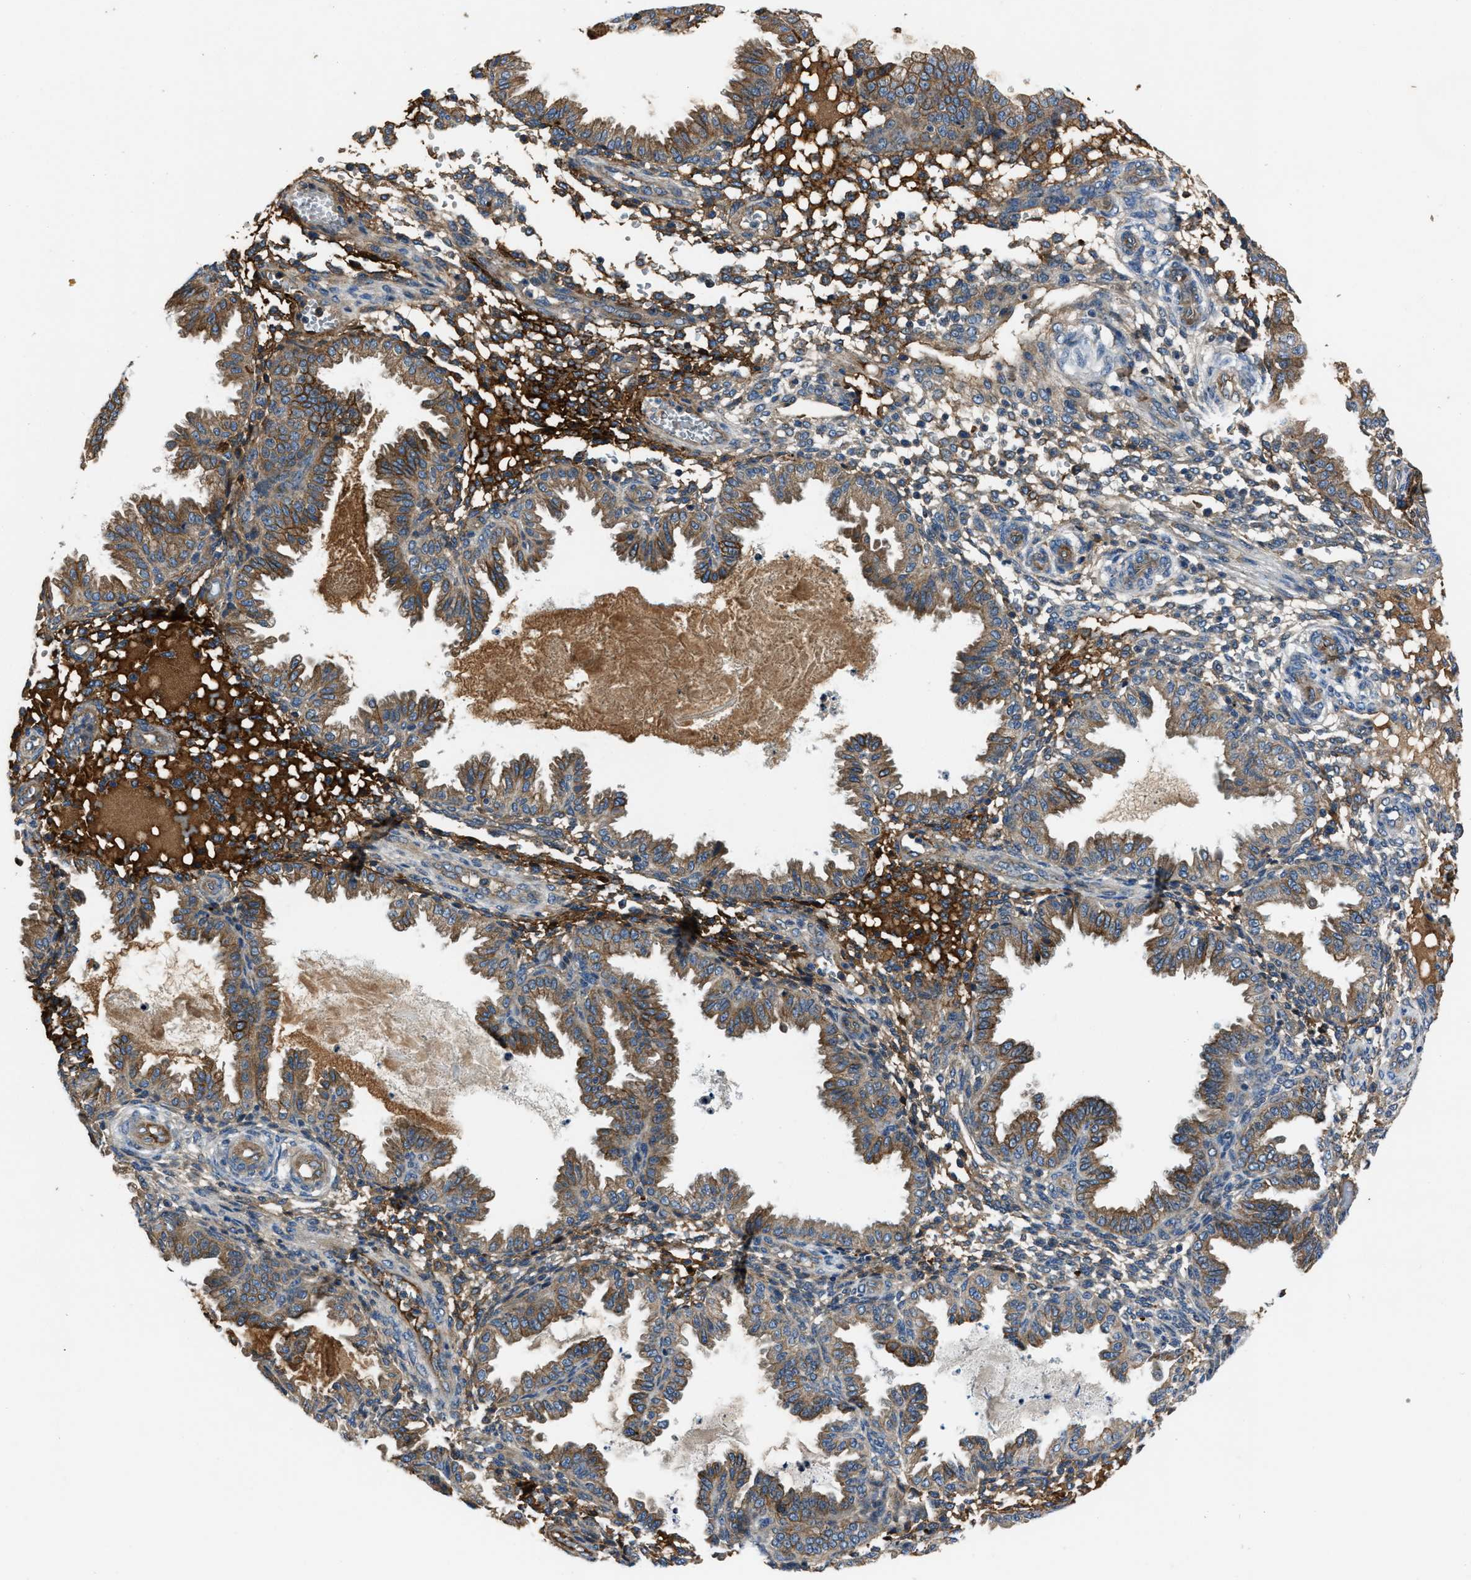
{"staining": {"intensity": "moderate", "quantity": "25%-75%", "location": "cytoplasmic/membranous"}, "tissue": "endometrium", "cell_type": "Cells in endometrial stroma", "image_type": "normal", "snomed": [{"axis": "morphology", "description": "Normal tissue, NOS"}, {"axis": "topography", "description": "Endometrium"}], "caption": "Human endometrium stained with a brown dye reveals moderate cytoplasmic/membranous positive expression in about 25%-75% of cells in endometrial stroma.", "gene": "ERC1", "patient": {"sex": "female", "age": 33}}